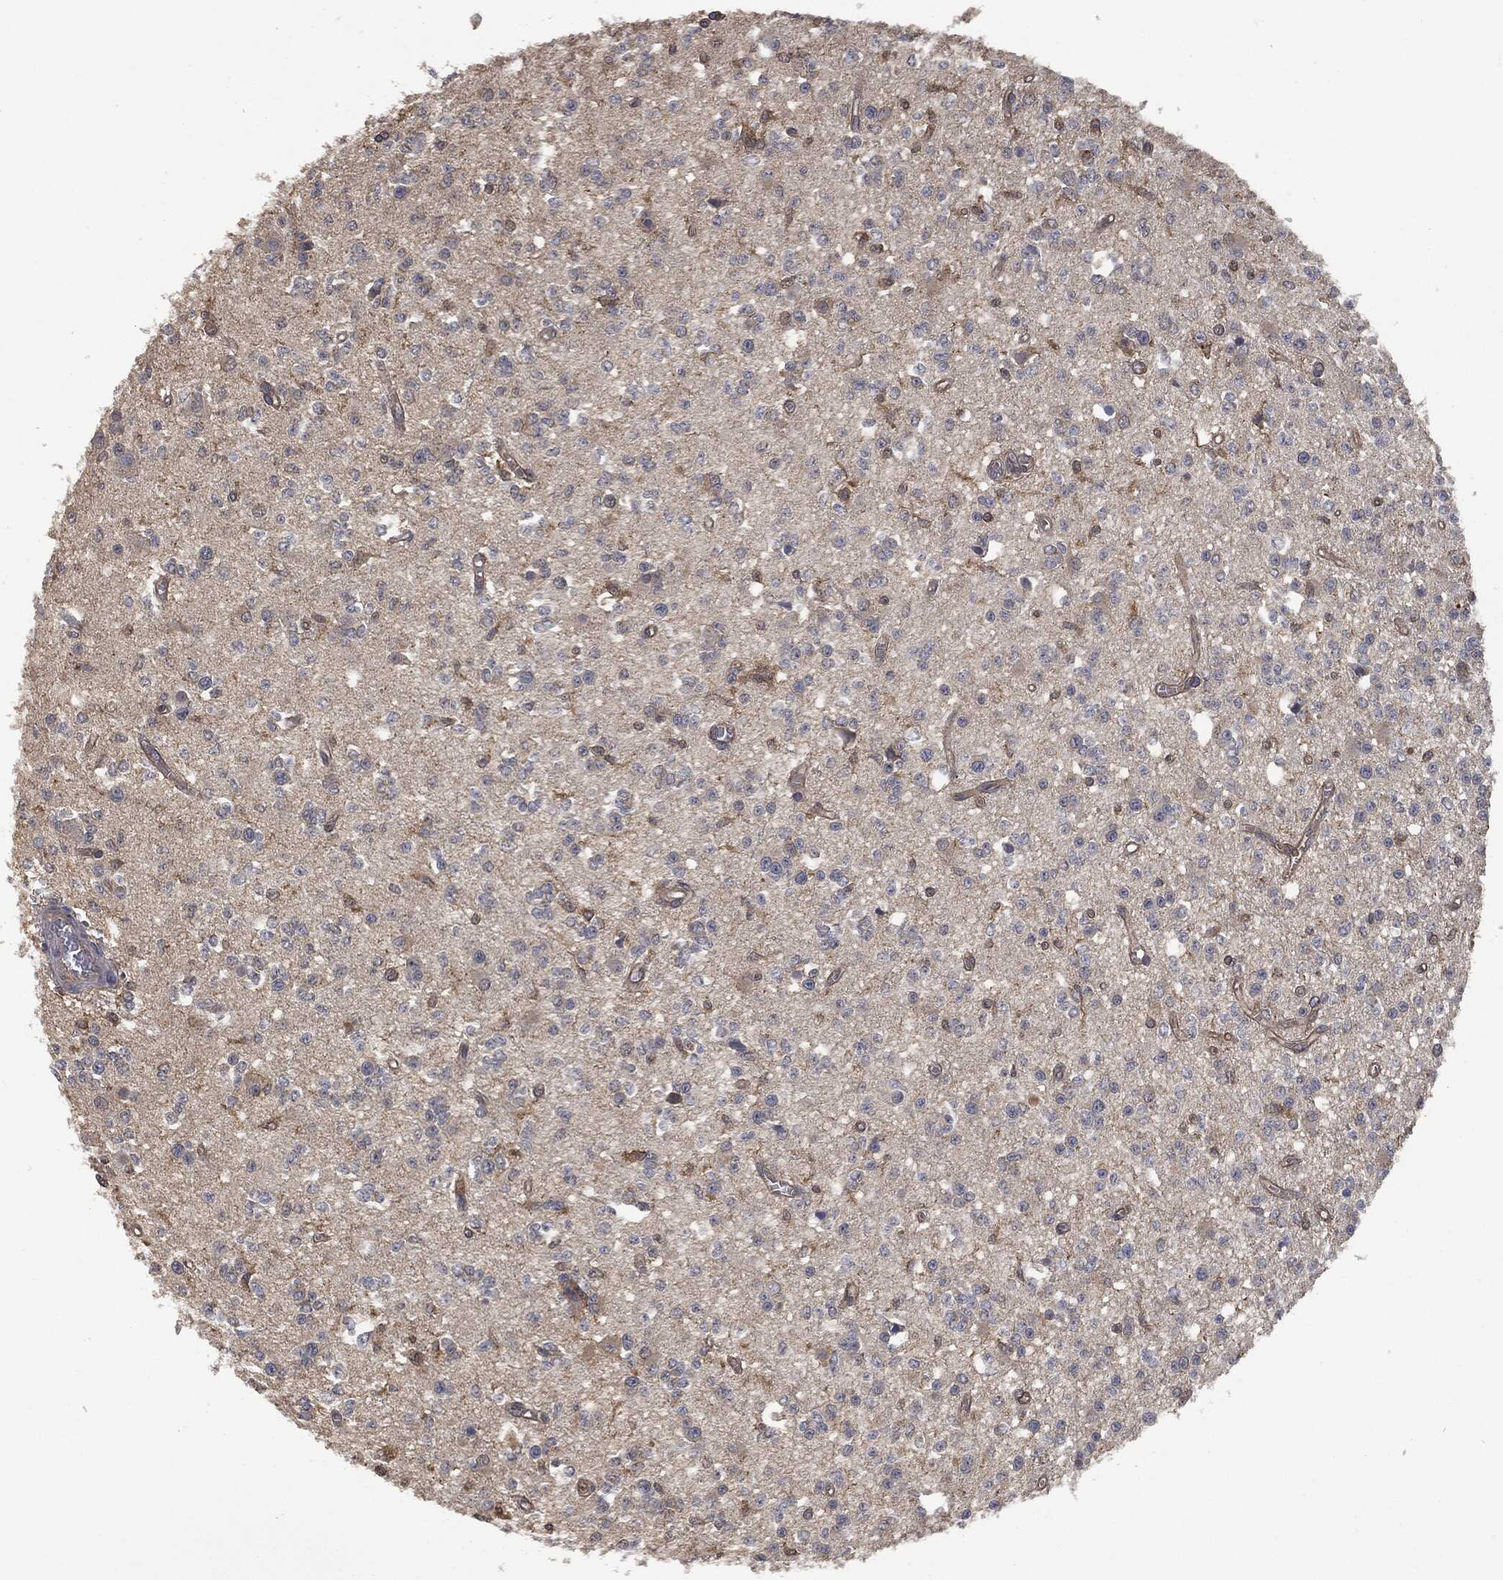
{"staining": {"intensity": "negative", "quantity": "none", "location": "none"}, "tissue": "glioma", "cell_type": "Tumor cells", "image_type": "cancer", "snomed": [{"axis": "morphology", "description": "Glioma, malignant, Low grade"}, {"axis": "topography", "description": "Brain"}], "caption": "Immunohistochemistry photomicrograph of glioma stained for a protein (brown), which displays no expression in tumor cells.", "gene": "PSMB10", "patient": {"sex": "female", "age": 45}}